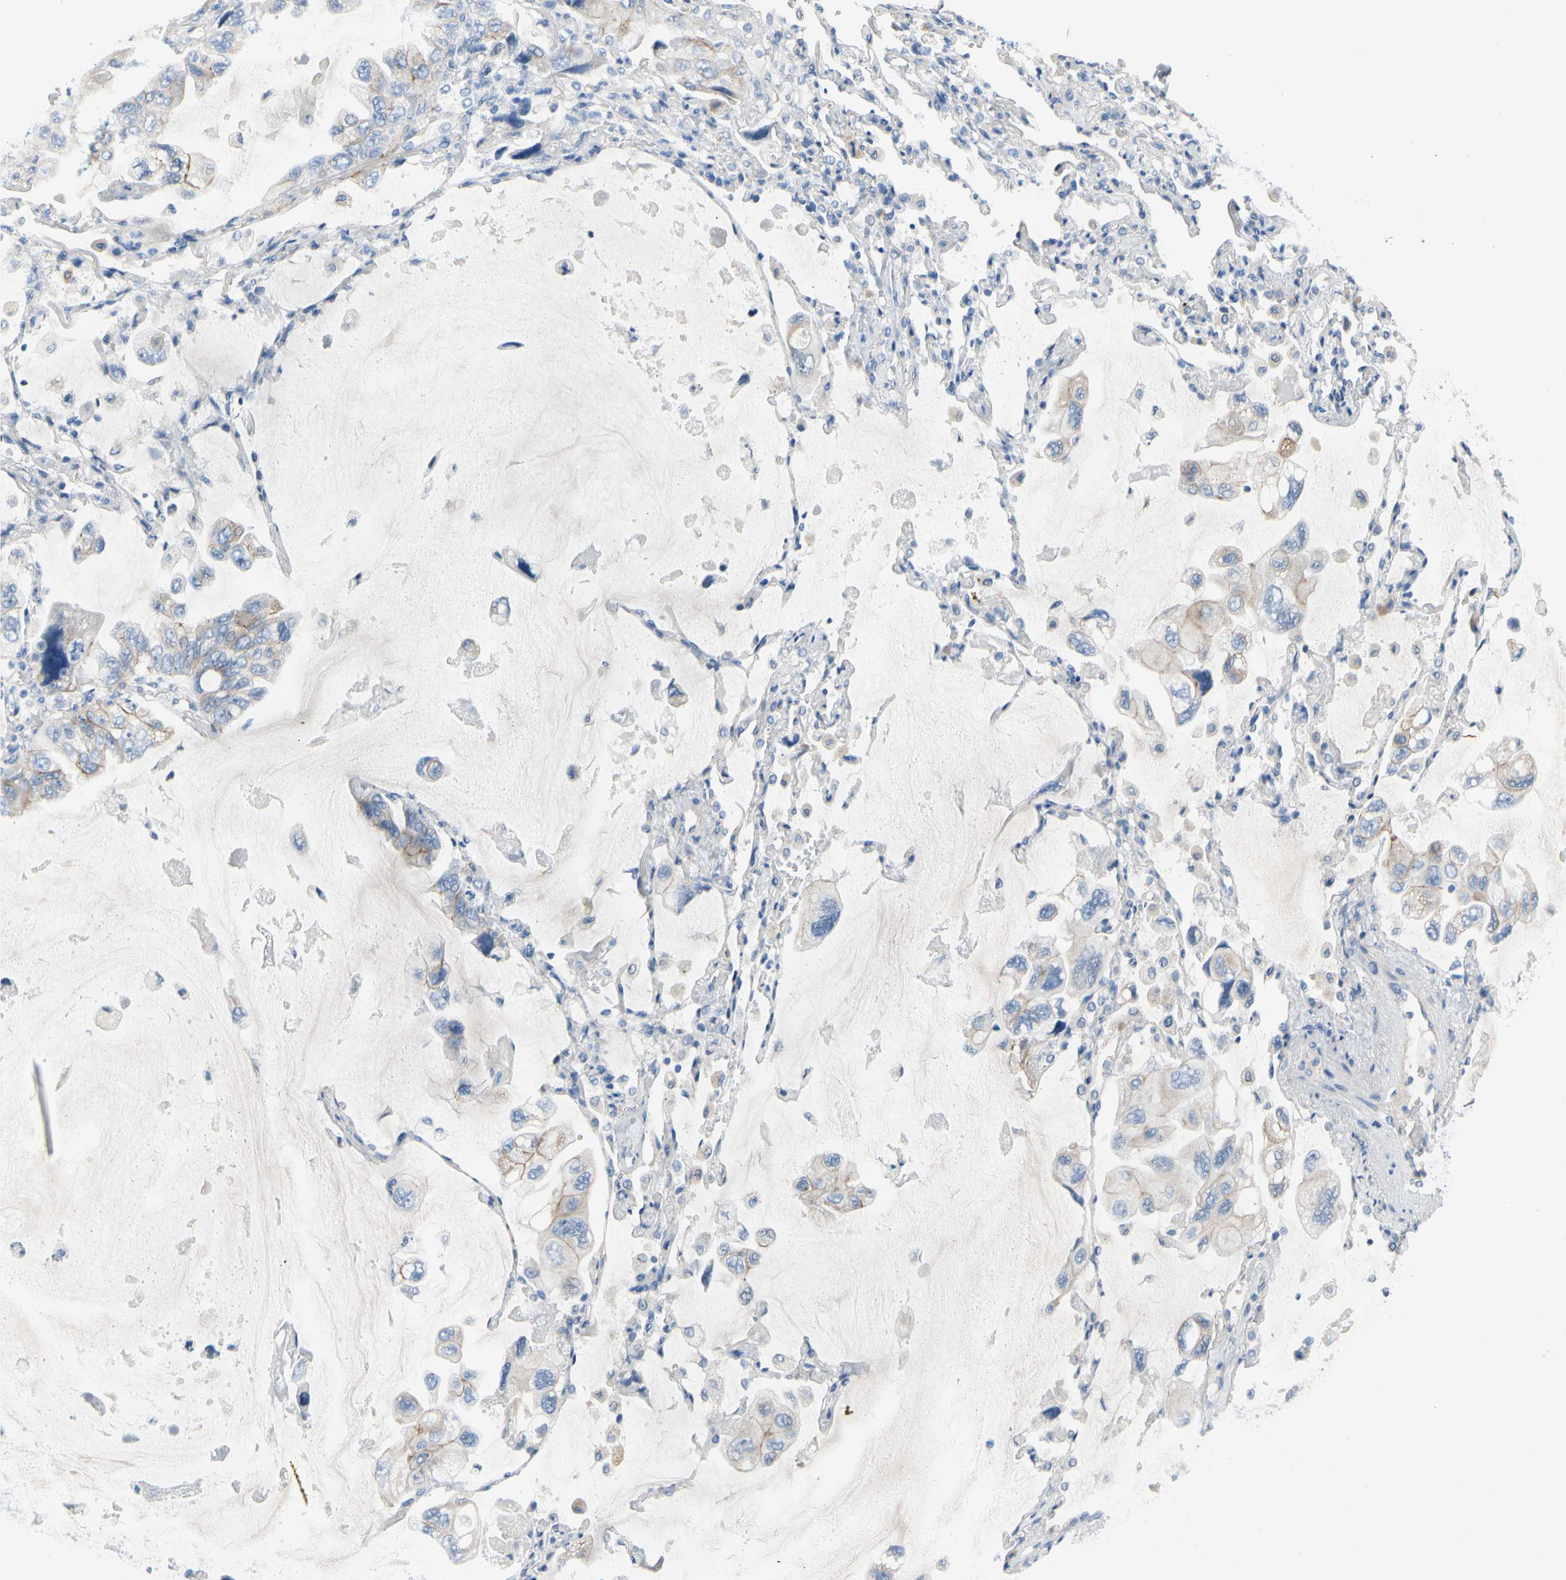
{"staining": {"intensity": "moderate", "quantity": "<25%", "location": "cytoplasmic/membranous"}, "tissue": "lung cancer", "cell_type": "Tumor cells", "image_type": "cancer", "snomed": [{"axis": "morphology", "description": "Squamous cell carcinoma, NOS"}, {"axis": "topography", "description": "Lung"}], "caption": "Immunohistochemical staining of human squamous cell carcinoma (lung) exhibits low levels of moderate cytoplasmic/membranous protein expression in about <25% of tumor cells.", "gene": "CA14", "patient": {"sex": "female", "age": 73}}